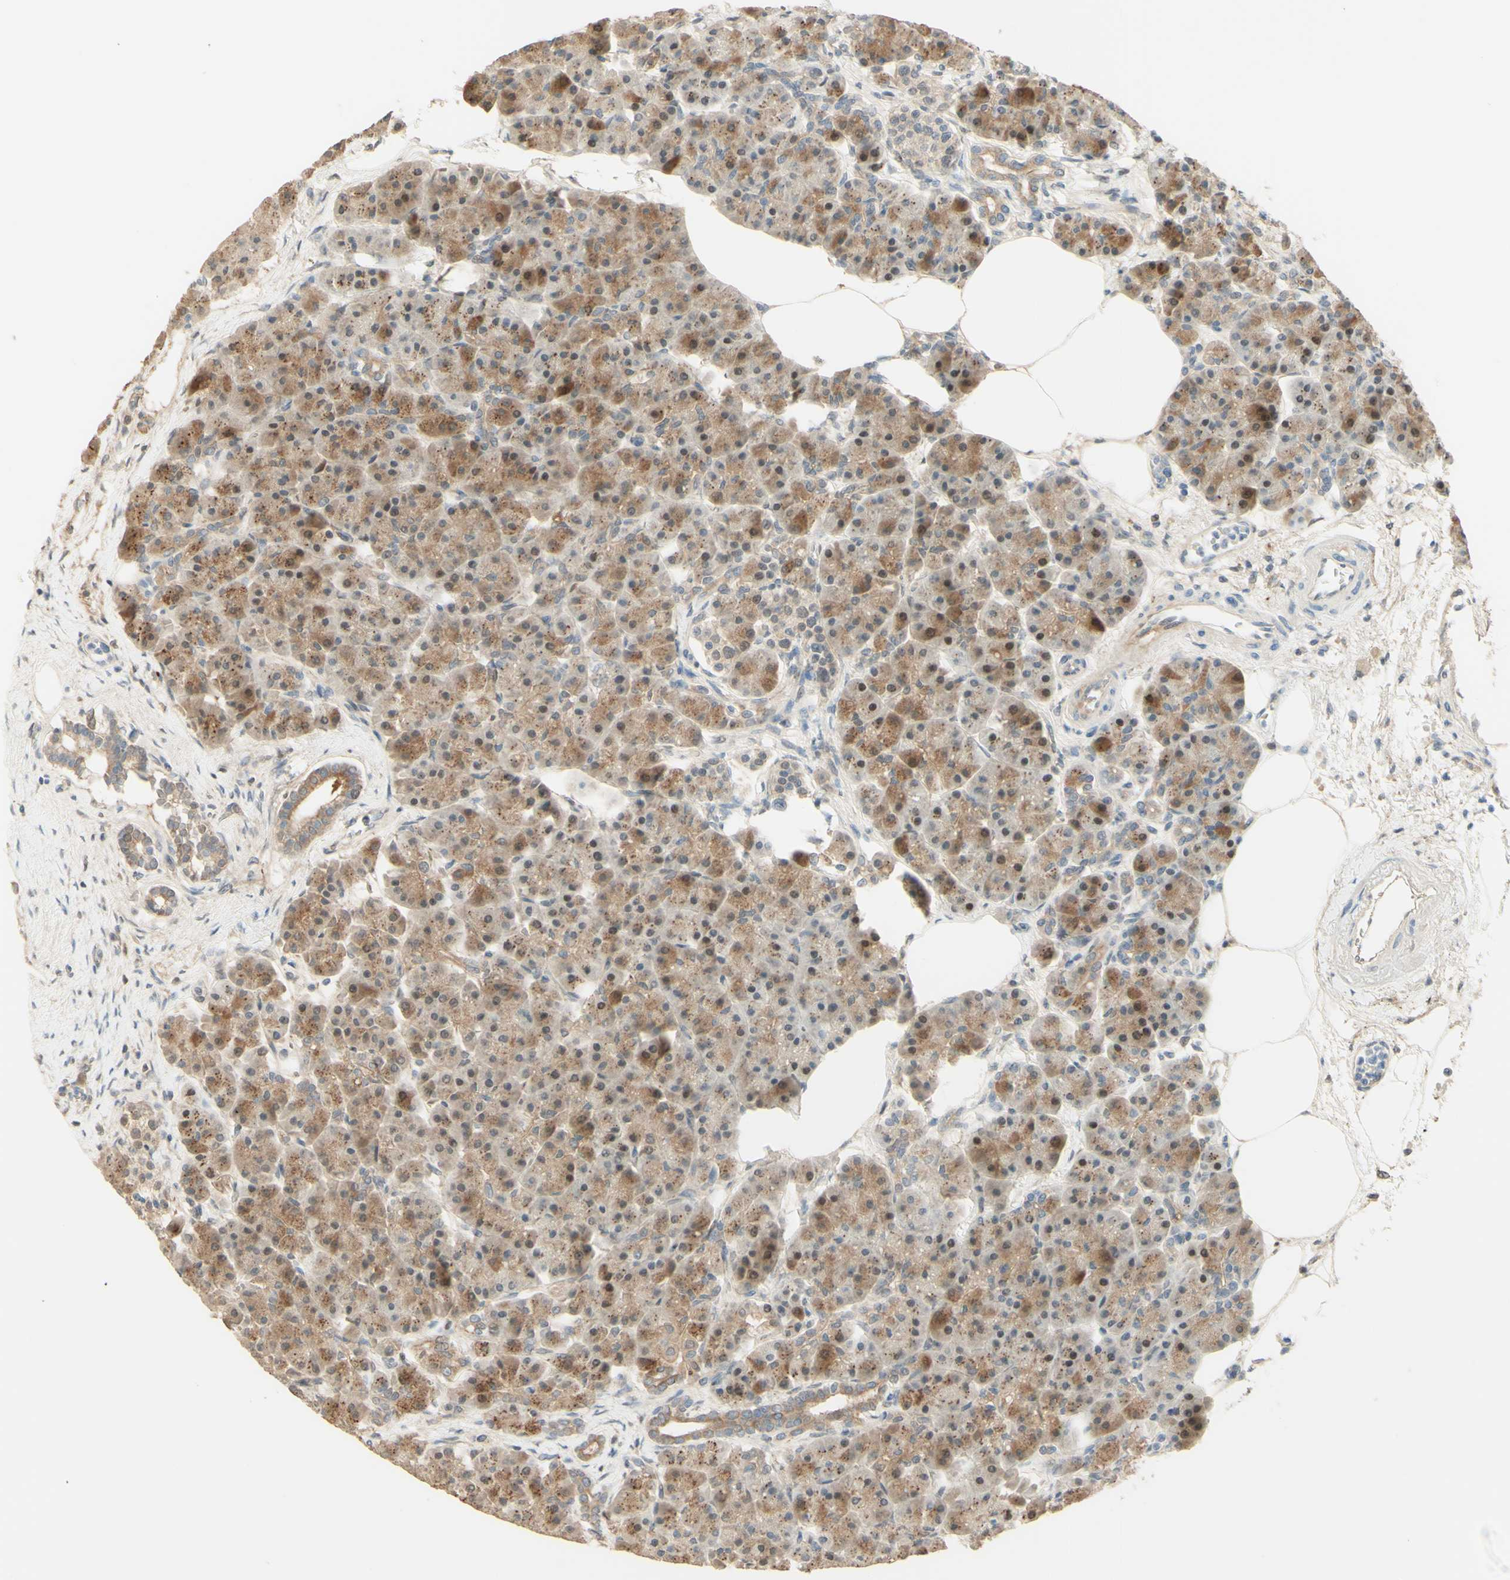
{"staining": {"intensity": "moderate", "quantity": "25%-75%", "location": "cytoplasmic/membranous"}, "tissue": "pancreas", "cell_type": "Exocrine glandular cells", "image_type": "normal", "snomed": [{"axis": "morphology", "description": "Normal tissue, NOS"}, {"axis": "topography", "description": "Pancreas"}], "caption": "High-power microscopy captured an immunohistochemistry (IHC) micrograph of unremarkable pancreas, revealing moderate cytoplasmic/membranous expression in approximately 25%-75% of exocrine glandular cells. (Brightfield microscopy of DAB IHC at high magnification).", "gene": "ANGPT2", "patient": {"sex": "female", "age": 70}}